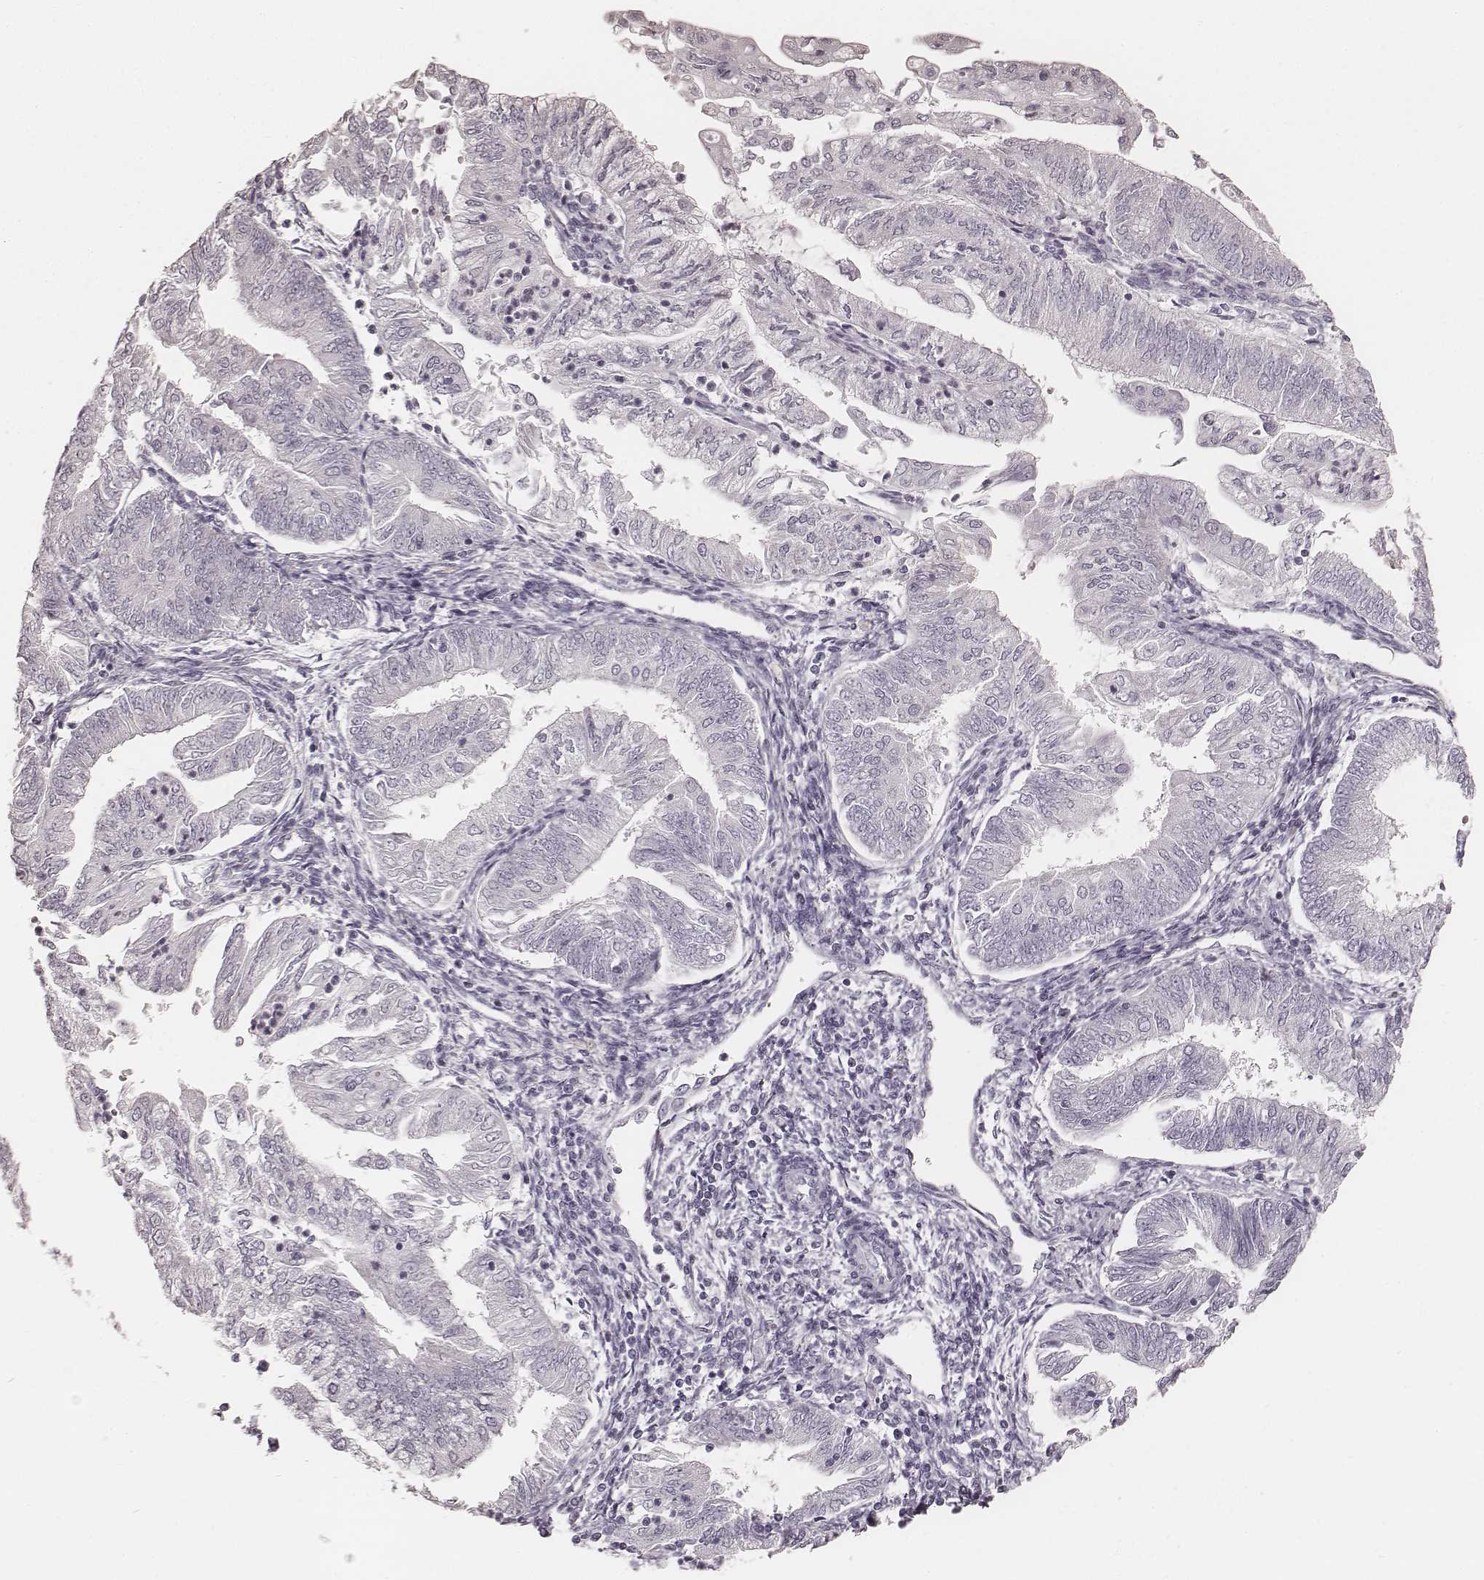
{"staining": {"intensity": "negative", "quantity": "none", "location": "none"}, "tissue": "endometrial cancer", "cell_type": "Tumor cells", "image_type": "cancer", "snomed": [{"axis": "morphology", "description": "Adenocarcinoma, NOS"}, {"axis": "topography", "description": "Endometrium"}], "caption": "High power microscopy image of an immunohistochemistry (IHC) micrograph of endometrial cancer, revealing no significant expression in tumor cells.", "gene": "KRT26", "patient": {"sex": "female", "age": 55}}